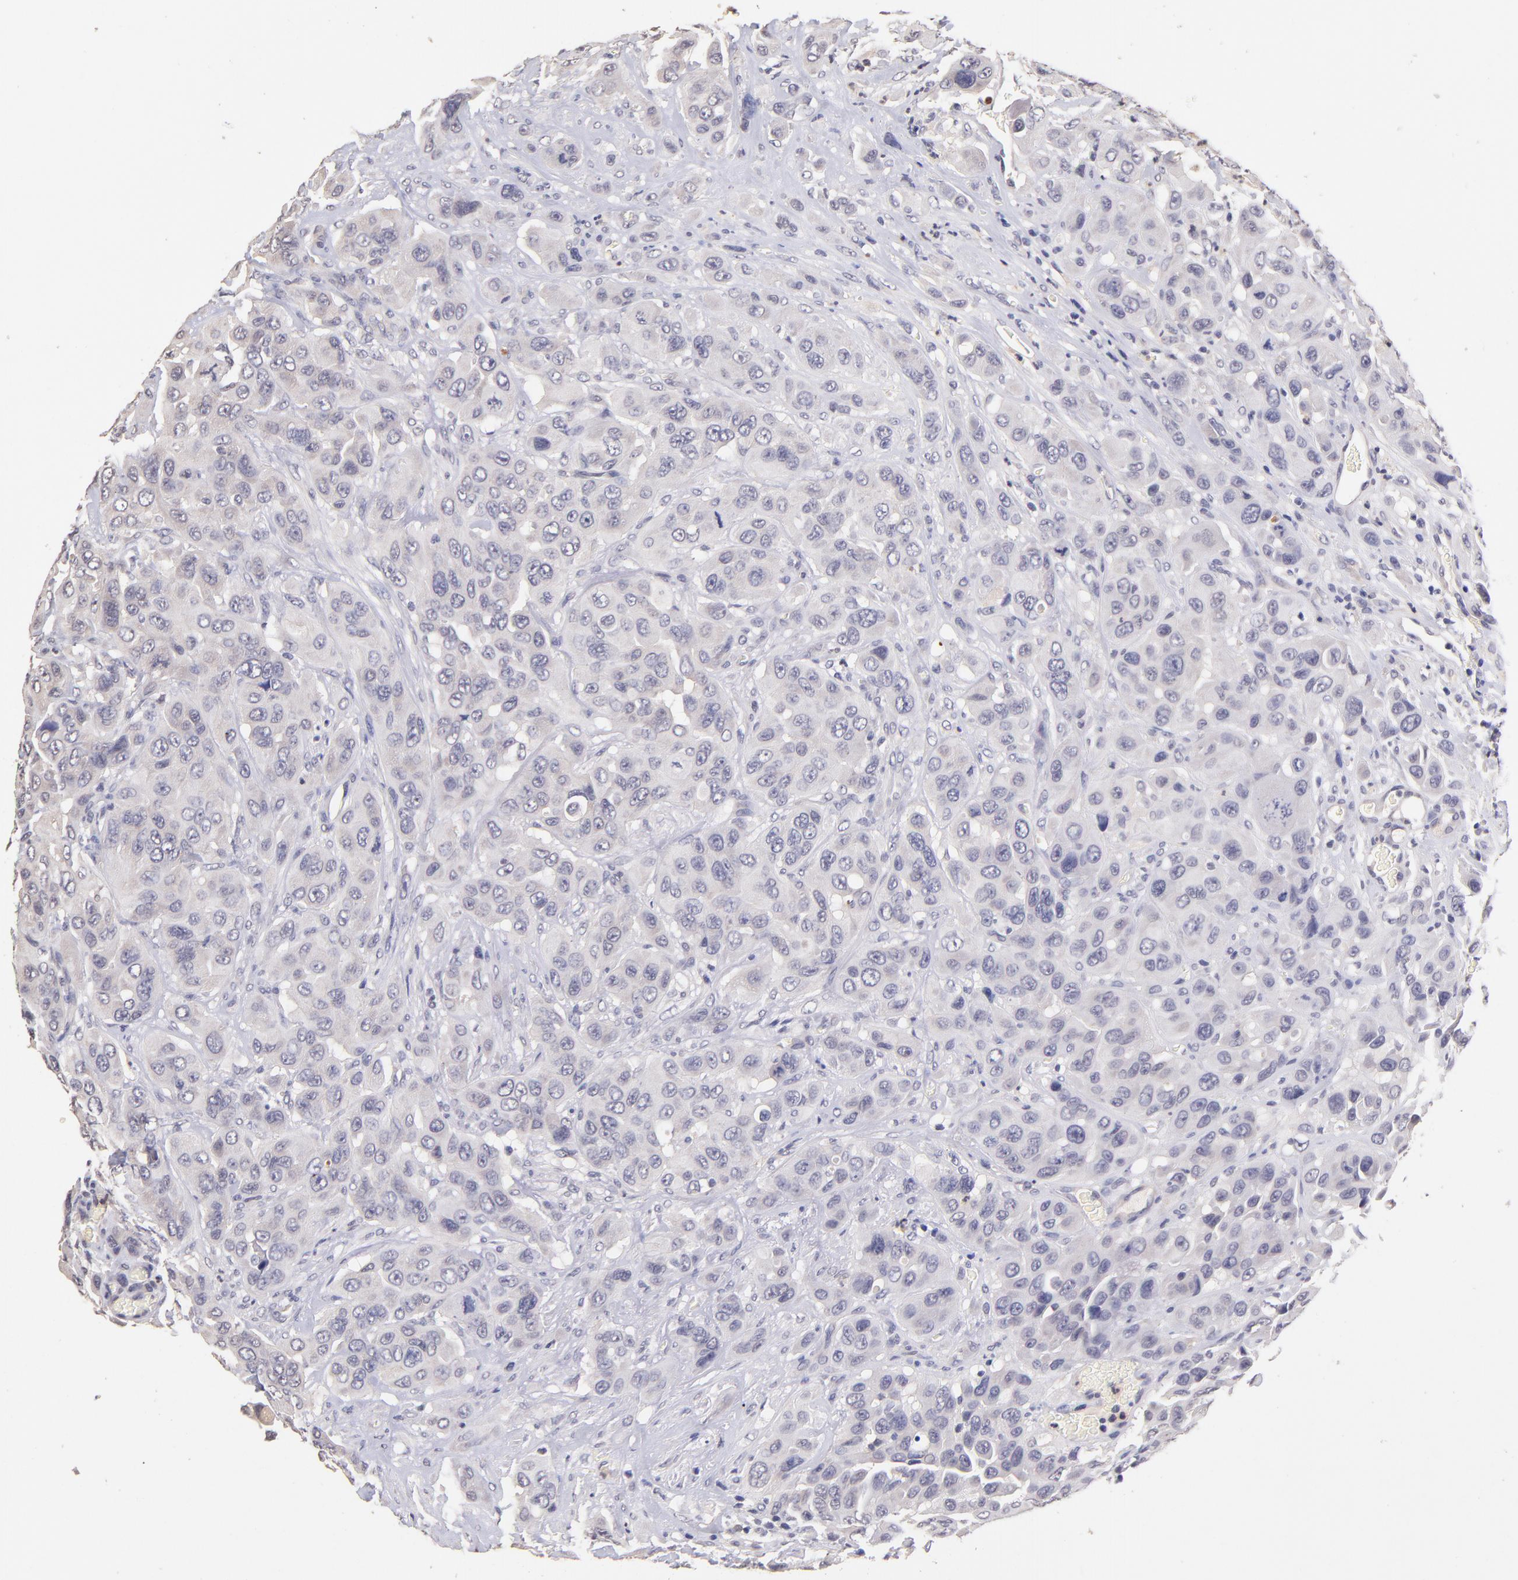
{"staining": {"intensity": "negative", "quantity": "none", "location": "none"}, "tissue": "urothelial cancer", "cell_type": "Tumor cells", "image_type": "cancer", "snomed": [{"axis": "morphology", "description": "Urothelial carcinoma, High grade"}, {"axis": "topography", "description": "Urinary bladder"}], "caption": "This image is of urothelial cancer stained with IHC to label a protein in brown with the nuclei are counter-stained blue. There is no expression in tumor cells.", "gene": "RNASEL", "patient": {"sex": "male", "age": 73}}